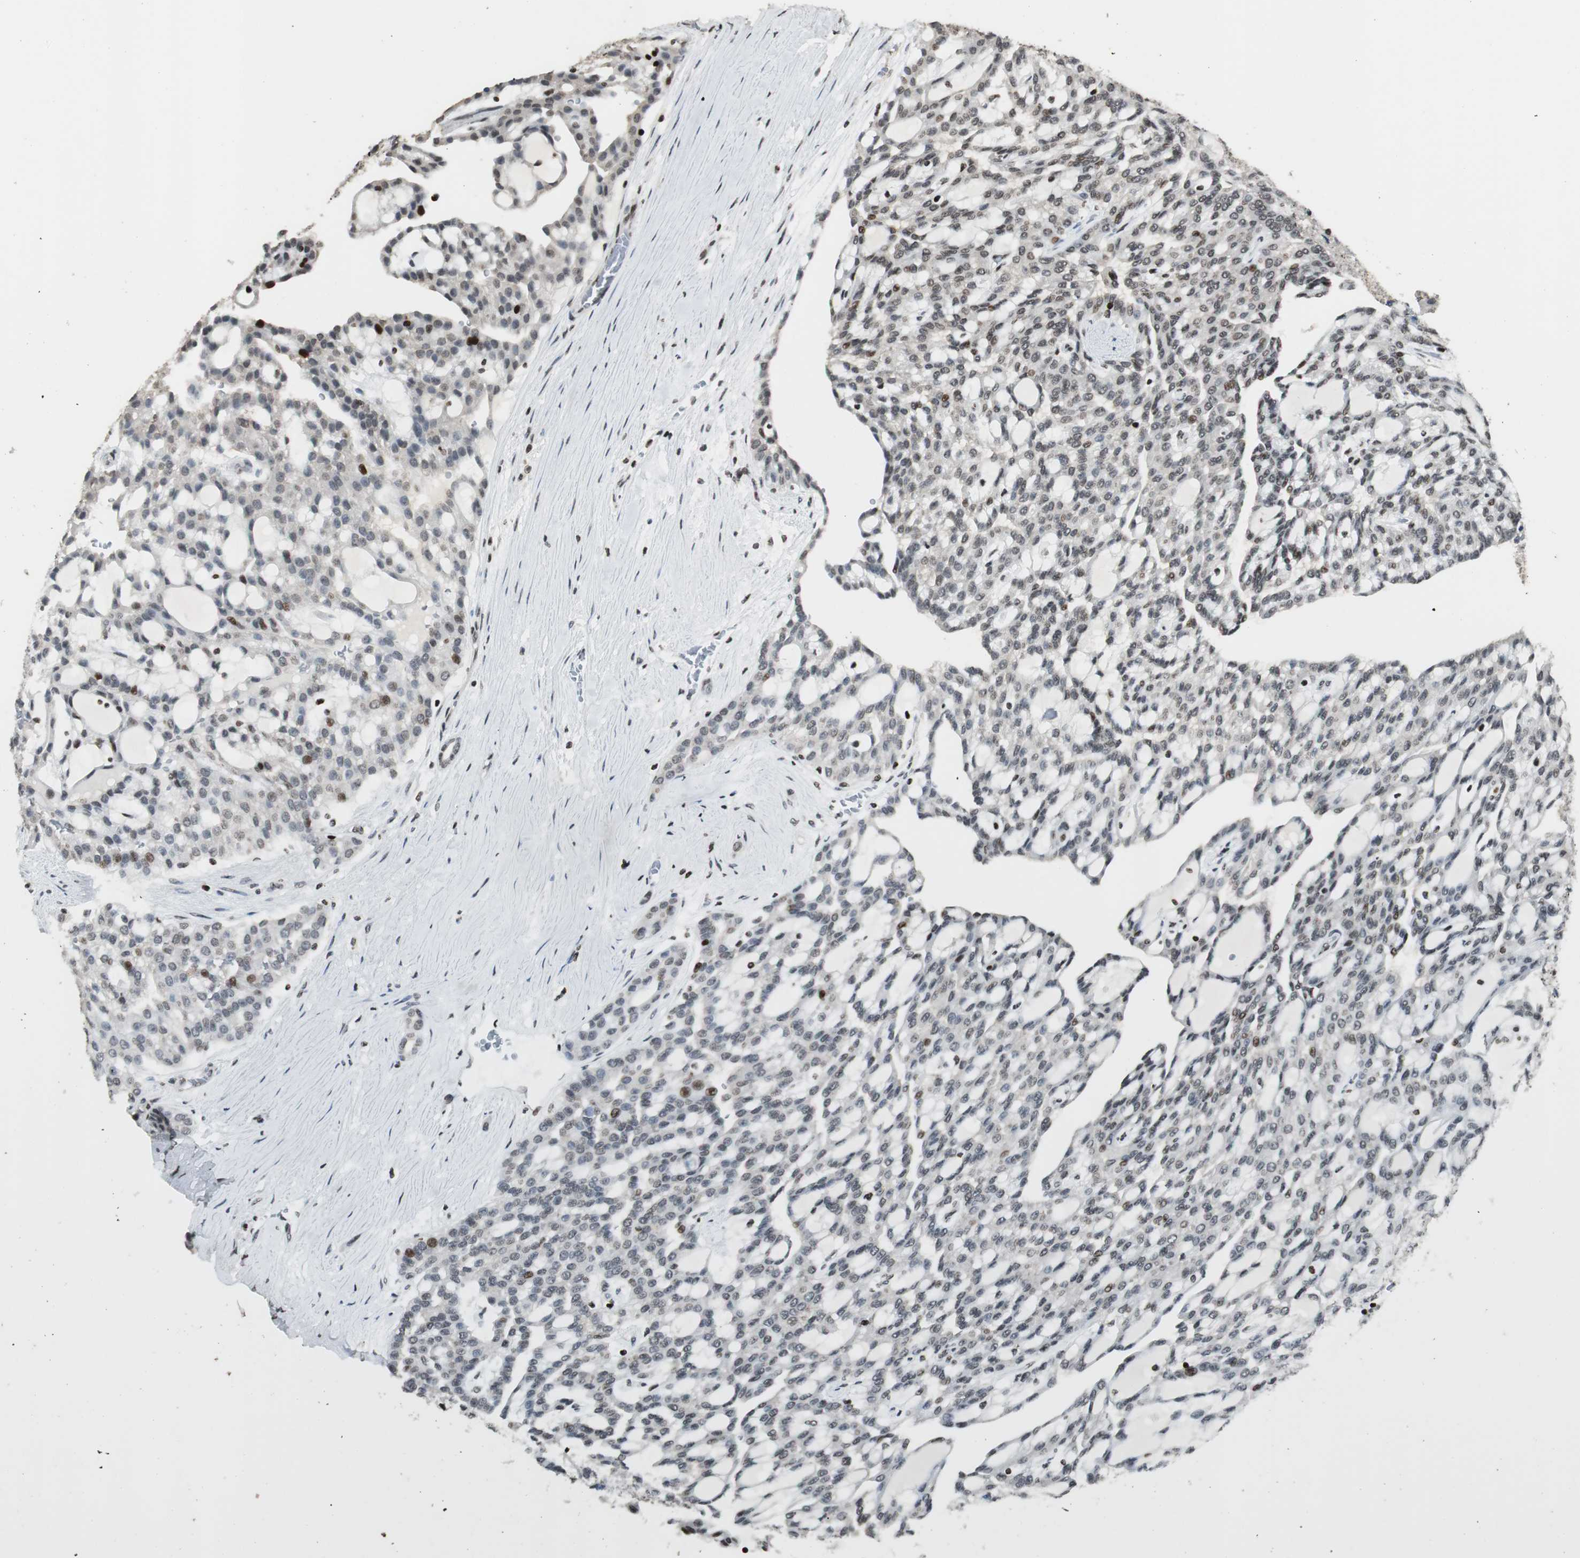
{"staining": {"intensity": "strong", "quantity": "<25%", "location": "nuclear"}, "tissue": "renal cancer", "cell_type": "Tumor cells", "image_type": "cancer", "snomed": [{"axis": "morphology", "description": "Adenocarcinoma, NOS"}, {"axis": "topography", "description": "Kidney"}], "caption": "Protein staining by immunohistochemistry demonstrates strong nuclear expression in about <25% of tumor cells in renal adenocarcinoma. The protein of interest is stained brown, and the nuclei are stained in blue (DAB IHC with brightfield microscopy, high magnification).", "gene": "PAXIP1", "patient": {"sex": "male", "age": 63}}